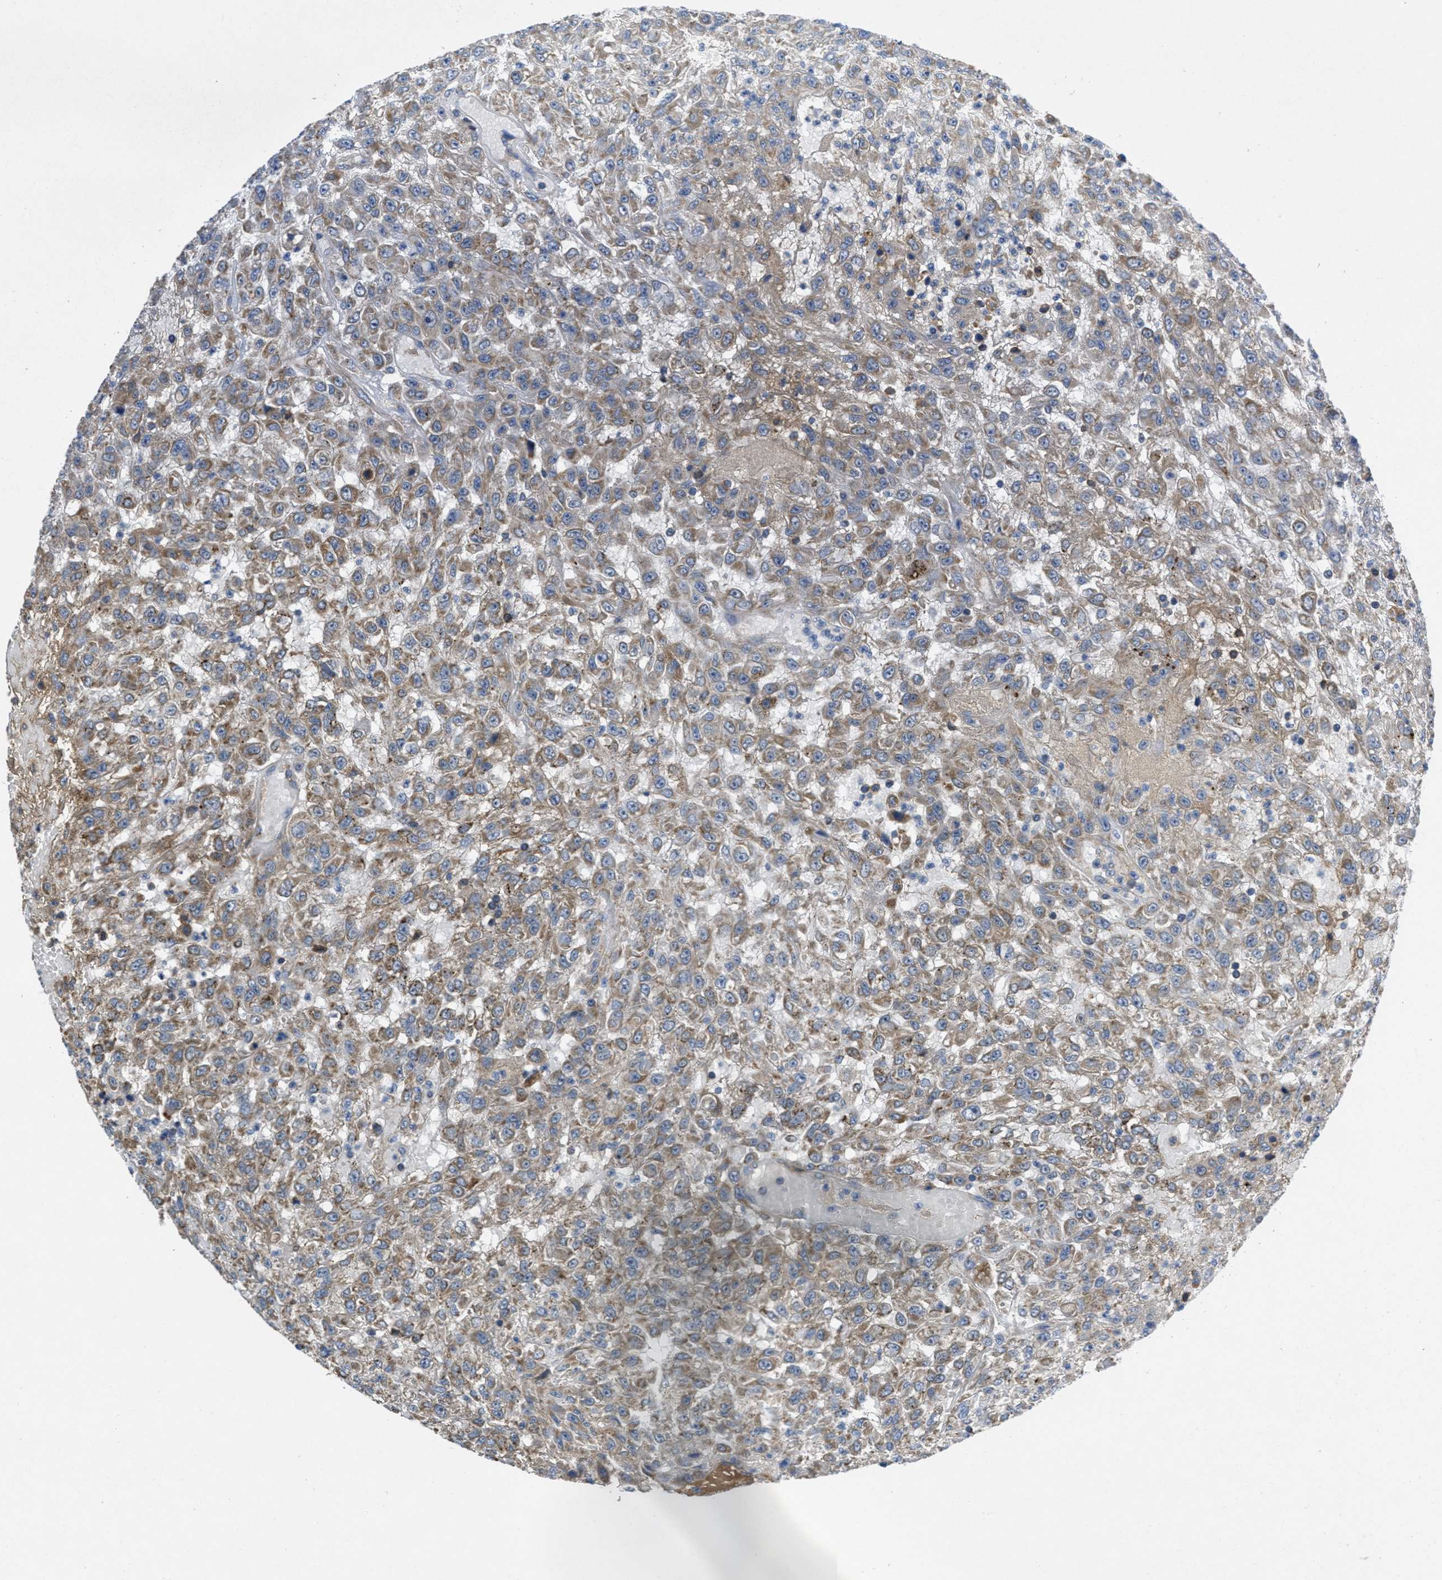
{"staining": {"intensity": "moderate", "quantity": ">75%", "location": "cytoplasmic/membranous"}, "tissue": "urothelial cancer", "cell_type": "Tumor cells", "image_type": "cancer", "snomed": [{"axis": "morphology", "description": "Urothelial carcinoma, High grade"}, {"axis": "topography", "description": "Urinary bladder"}], "caption": "This is a photomicrograph of IHC staining of high-grade urothelial carcinoma, which shows moderate positivity in the cytoplasmic/membranous of tumor cells.", "gene": "GALK1", "patient": {"sex": "male", "age": 46}}